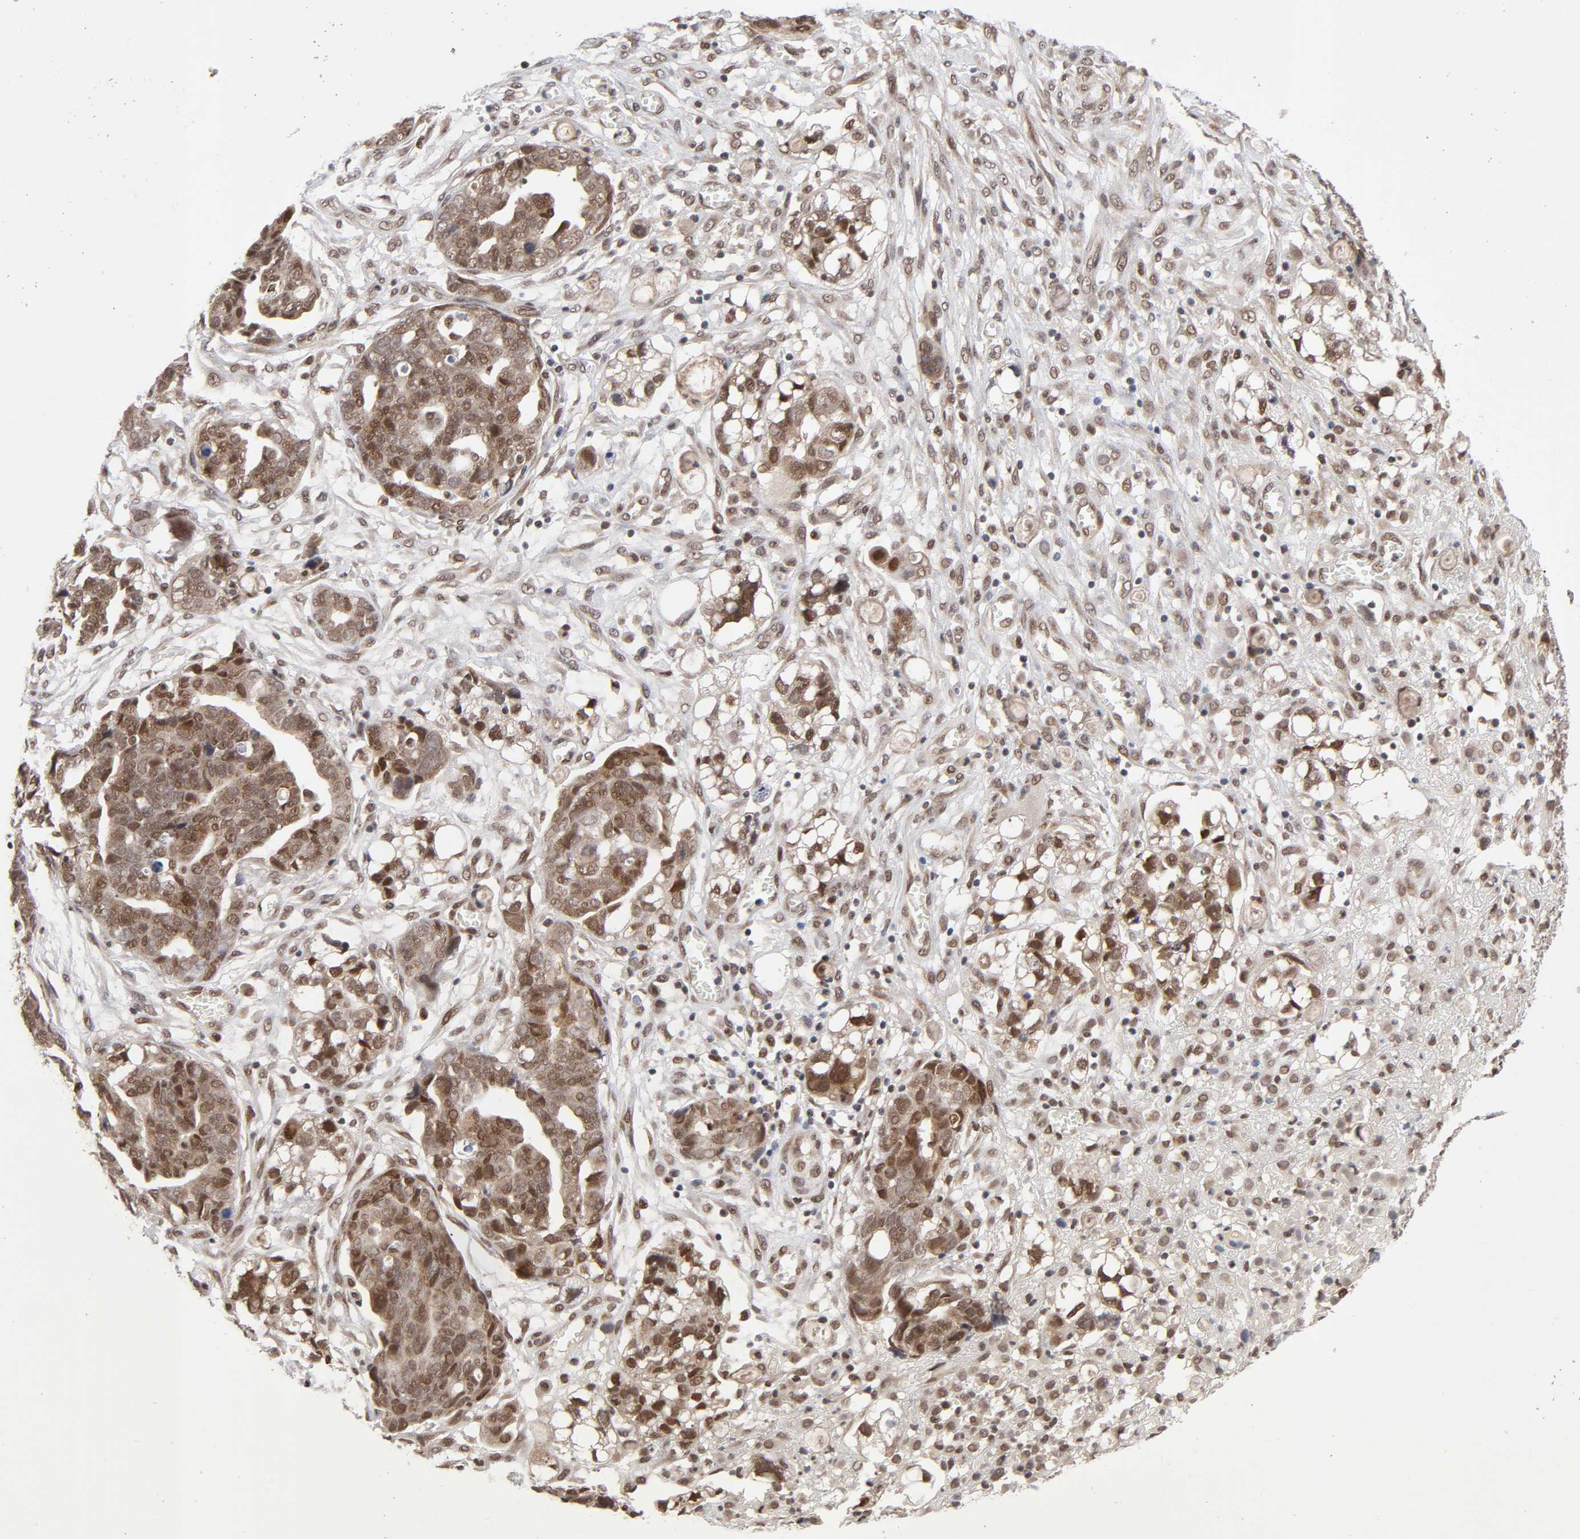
{"staining": {"intensity": "strong", "quantity": ">75%", "location": "cytoplasmic/membranous,nuclear"}, "tissue": "ovarian cancer", "cell_type": "Tumor cells", "image_type": "cancer", "snomed": [{"axis": "morphology", "description": "Normal tissue, NOS"}, {"axis": "morphology", "description": "Cystadenocarcinoma, serous, NOS"}, {"axis": "topography", "description": "Fallopian tube"}, {"axis": "topography", "description": "Ovary"}], "caption": "Approximately >75% of tumor cells in human ovarian cancer (serous cystadenocarcinoma) display strong cytoplasmic/membranous and nuclear protein expression as visualized by brown immunohistochemical staining.", "gene": "EP300", "patient": {"sex": "female", "age": 56}}